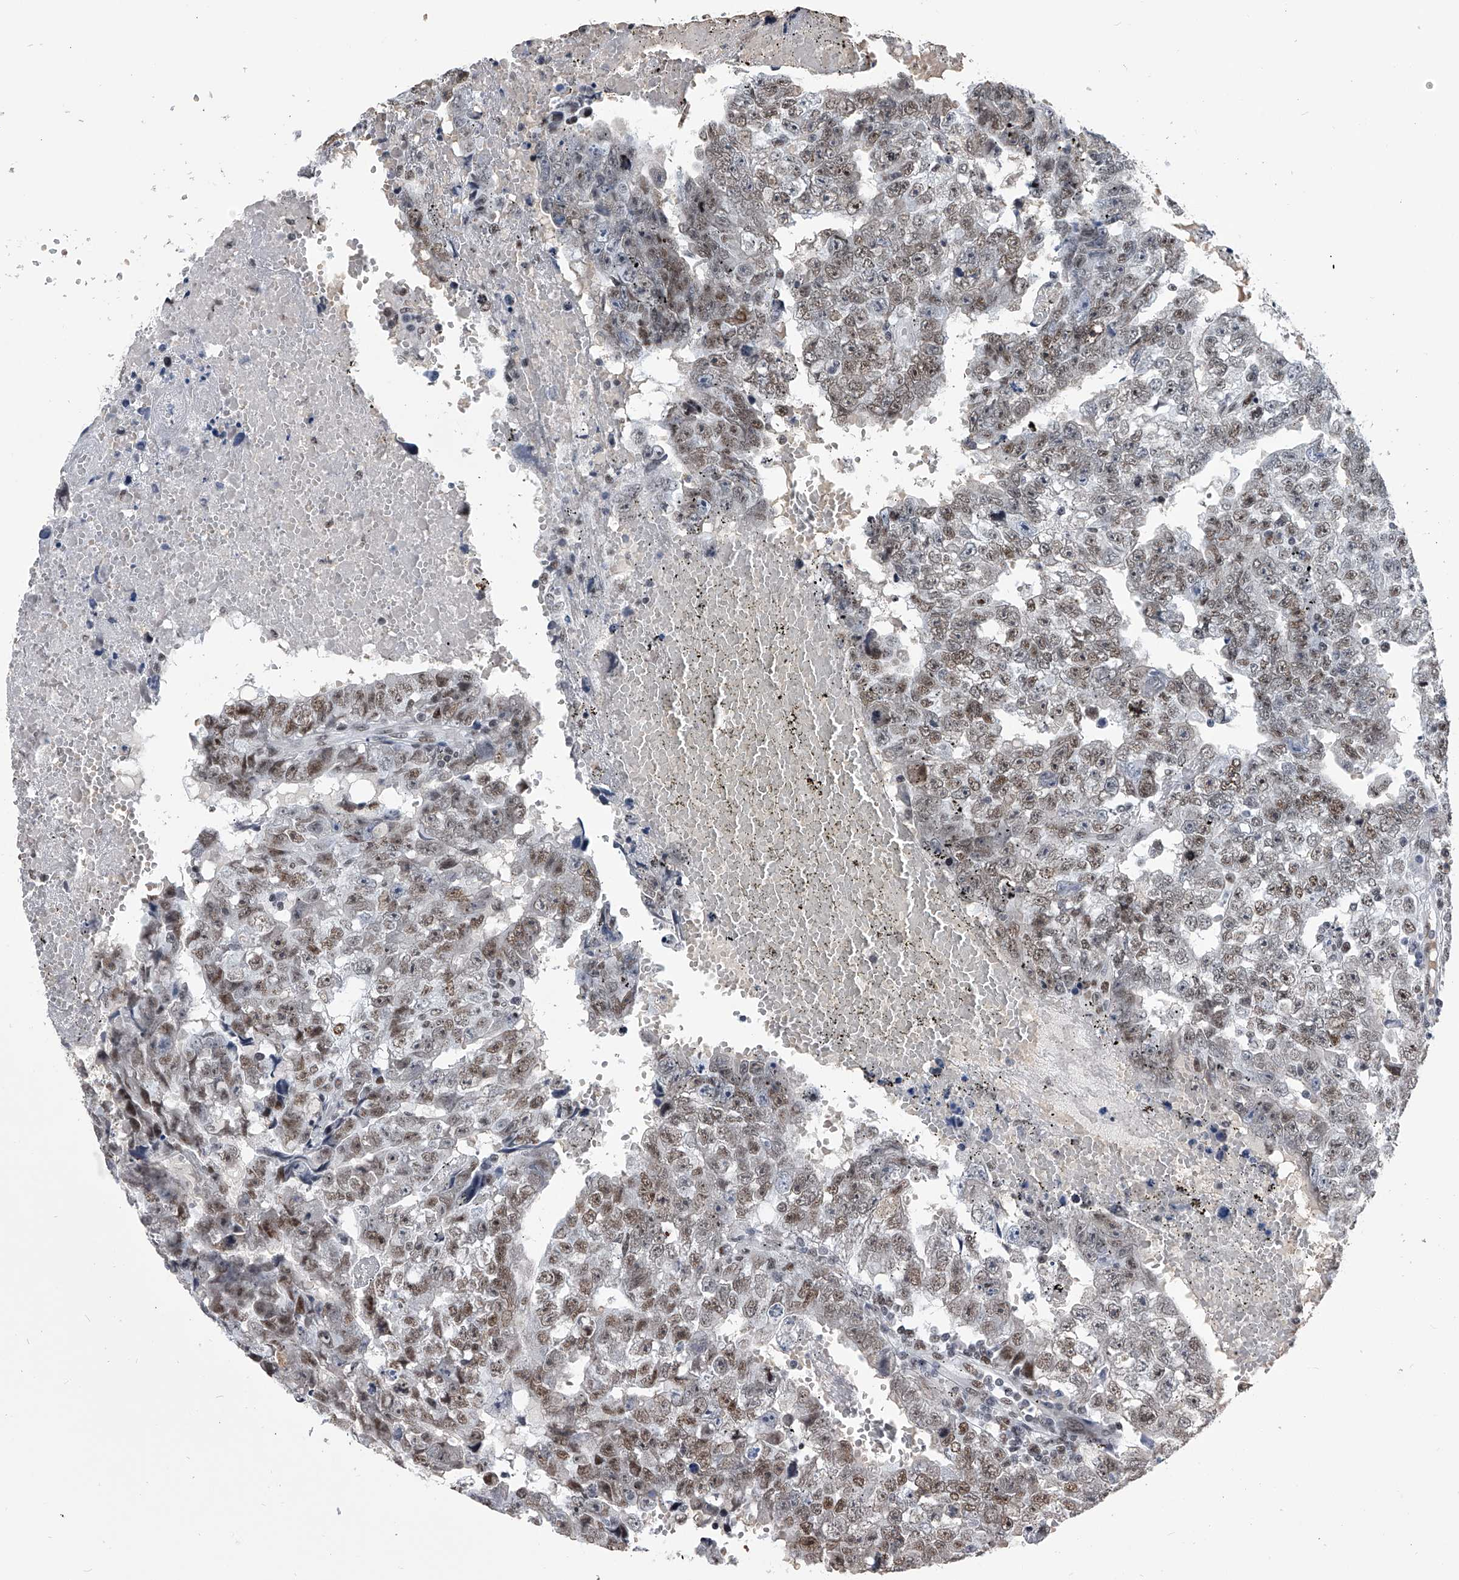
{"staining": {"intensity": "weak", "quantity": ">75%", "location": "nuclear"}, "tissue": "testis cancer", "cell_type": "Tumor cells", "image_type": "cancer", "snomed": [{"axis": "morphology", "description": "Carcinoma, Embryonal, NOS"}, {"axis": "topography", "description": "Testis"}], "caption": "IHC histopathology image of testis cancer (embryonal carcinoma) stained for a protein (brown), which demonstrates low levels of weak nuclear positivity in approximately >75% of tumor cells.", "gene": "SIM2", "patient": {"sex": "male", "age": 25}}